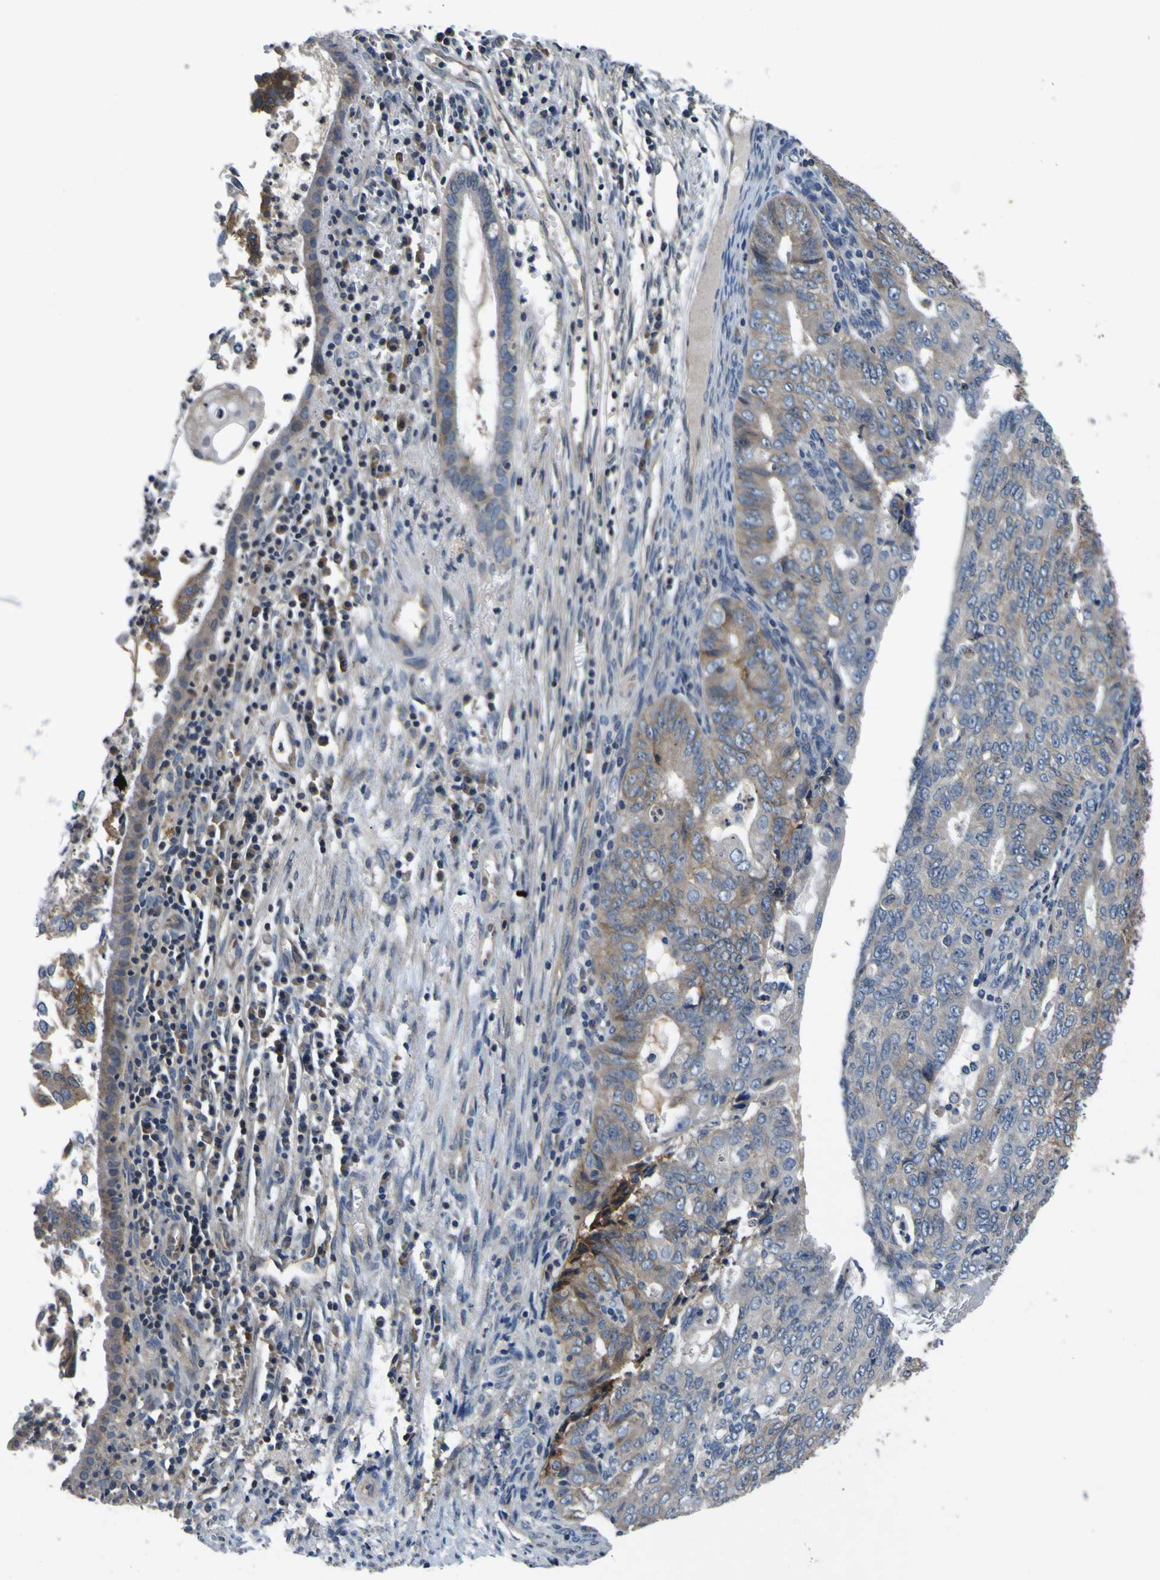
{"staining": {"intensity": "weak", "quantity": "25%-75%", "location": "cytoplasmic/membranous"}, "tissue": "endometrial cancer", "cell_type": "Tumor cells", "image_type": "cancer", "snomed": [{"axis": "morphology", "description": "Adenocarcinoma, NOS"}, {"axis": "topography", "description": "Endometrium"}], "caption": "Endometrial adenocarcinoma stained with a protein marker reveals weak staining in tumor cells.", "gene": "EPHB4", "patient": {"sex": "female", "age": 32}}